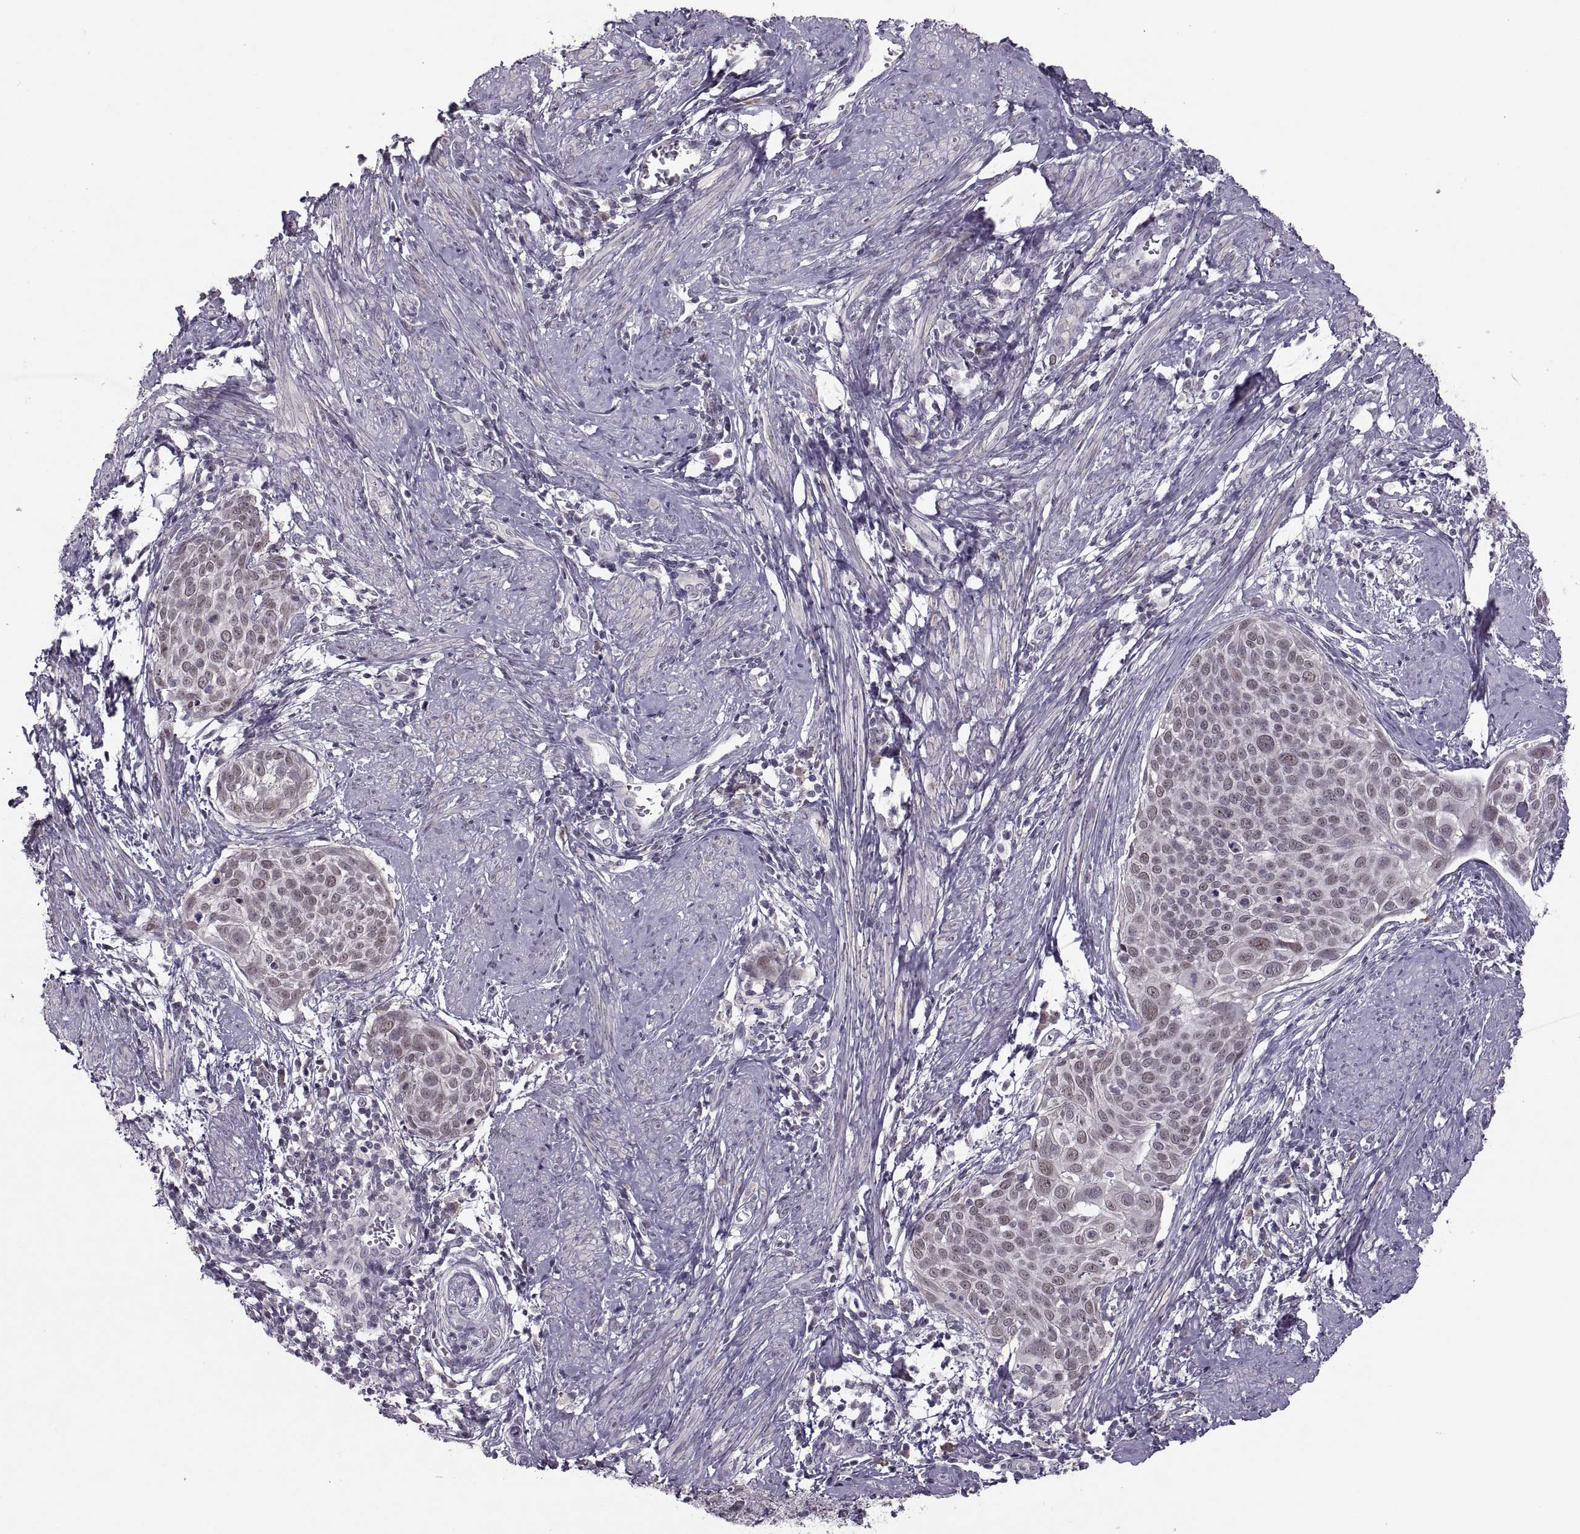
{"staining": {"intensity": "negative", "quantity": "none", "location": "none"}, "tissue": "cervical cancer", "cell_type": "Tumor cells", "image_type": "cancer", "snomed": [{"axis": "morphology", "description": "Squamous cell carcinoma, NOS"}, {"axis": "topography", "description": "Cervix"}], "caption": "Immunohistochemistry (IHC) of human cervical cancer exhibits no positivity in tumor cells.", "gene": "CACNA1F", "patient": {"sex": "female", "age": 39}}